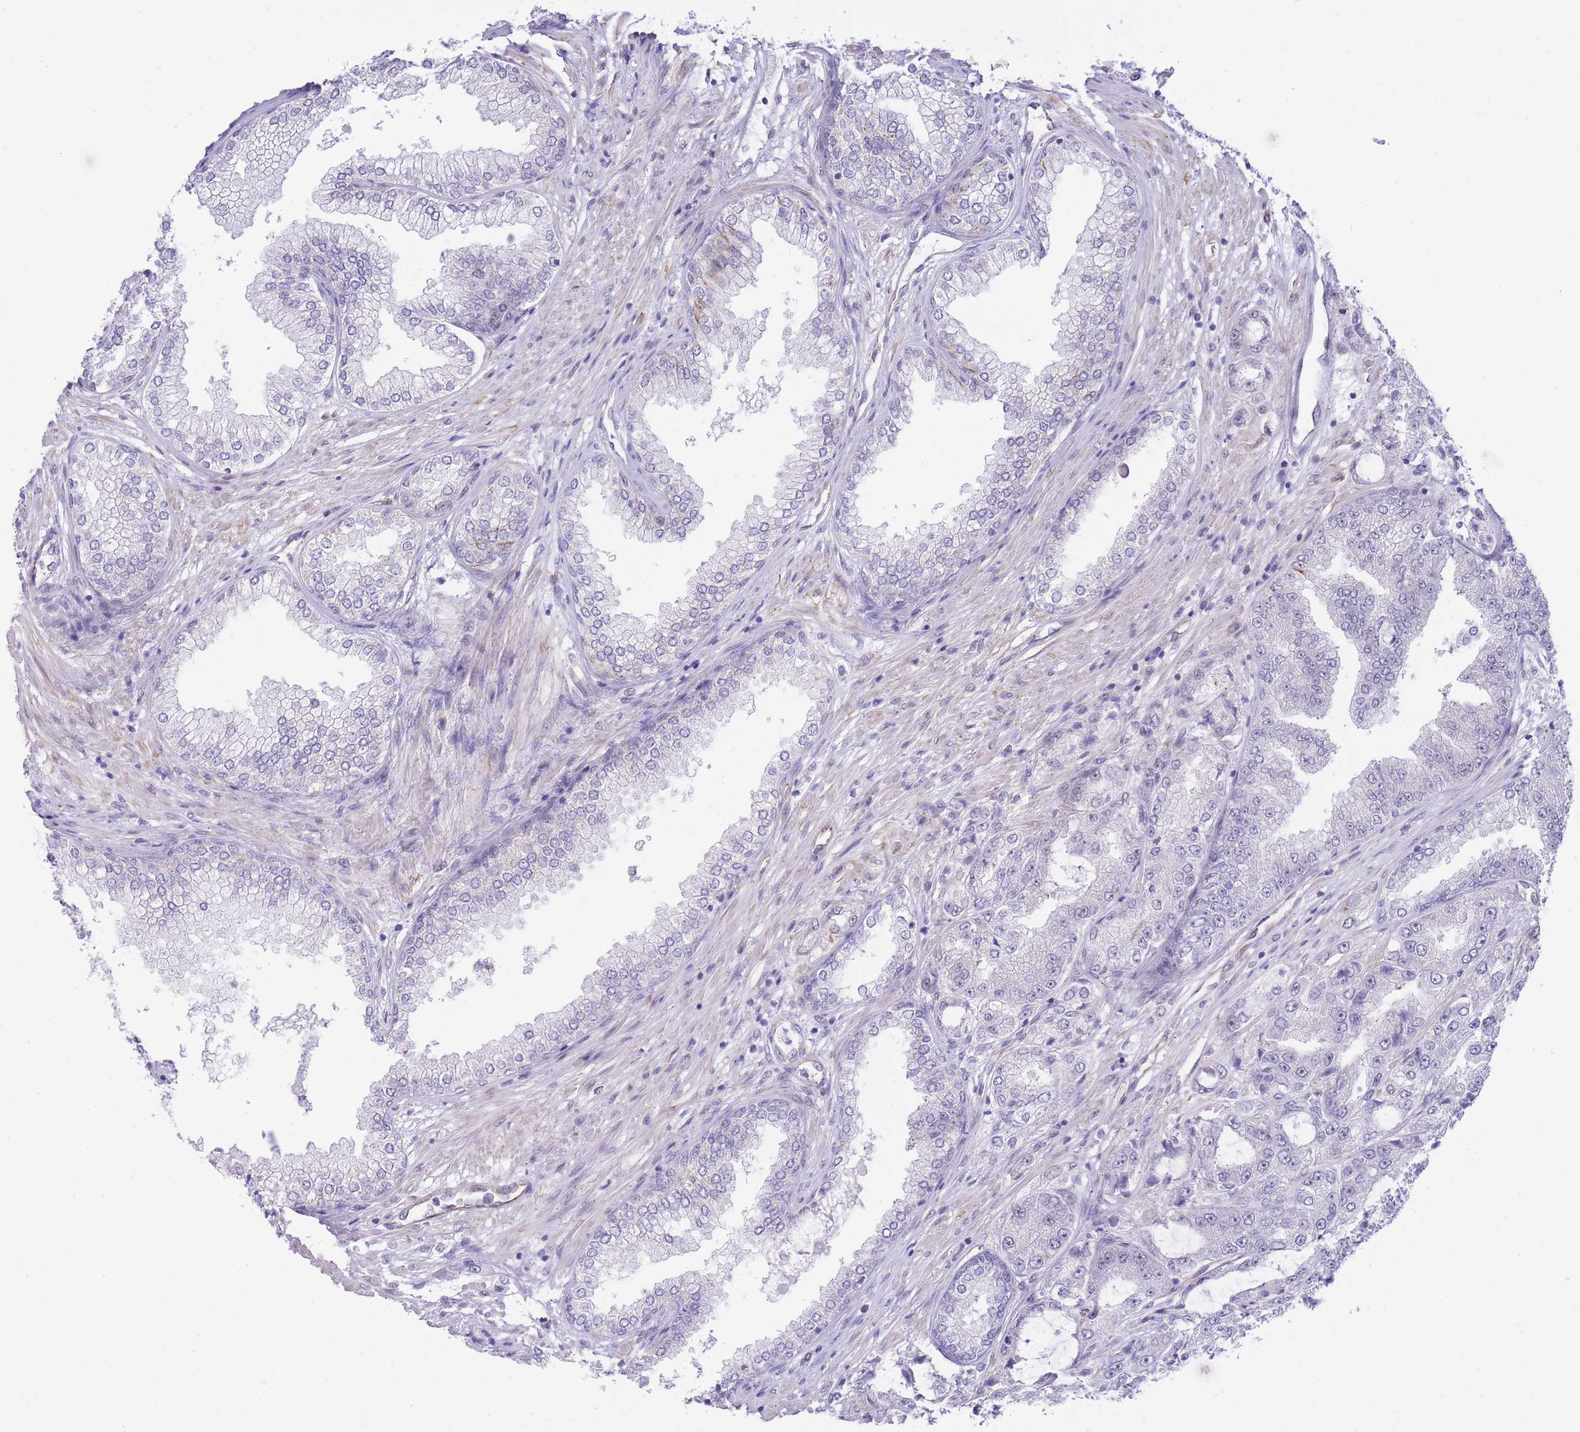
{"staining": {"intensity": "negative", "quantity": "none", "location": "none"}, "tissue": "prostate cancer", "cell_type": "Tumor cells", "image_type": "cancer", "snomed": [{"axis": "morphology", "description": "Adenocarcinoma, High grade"}, {"axis": "topography", "description": "Prostate"}], "caption": "DAB immunohistochemical staining of adenocarcinoma (high-grade) (prostate) reveals no significant expression in tumor cells.", "gene": "PSG8", "patient": {"sex": "male", "age": 71}}